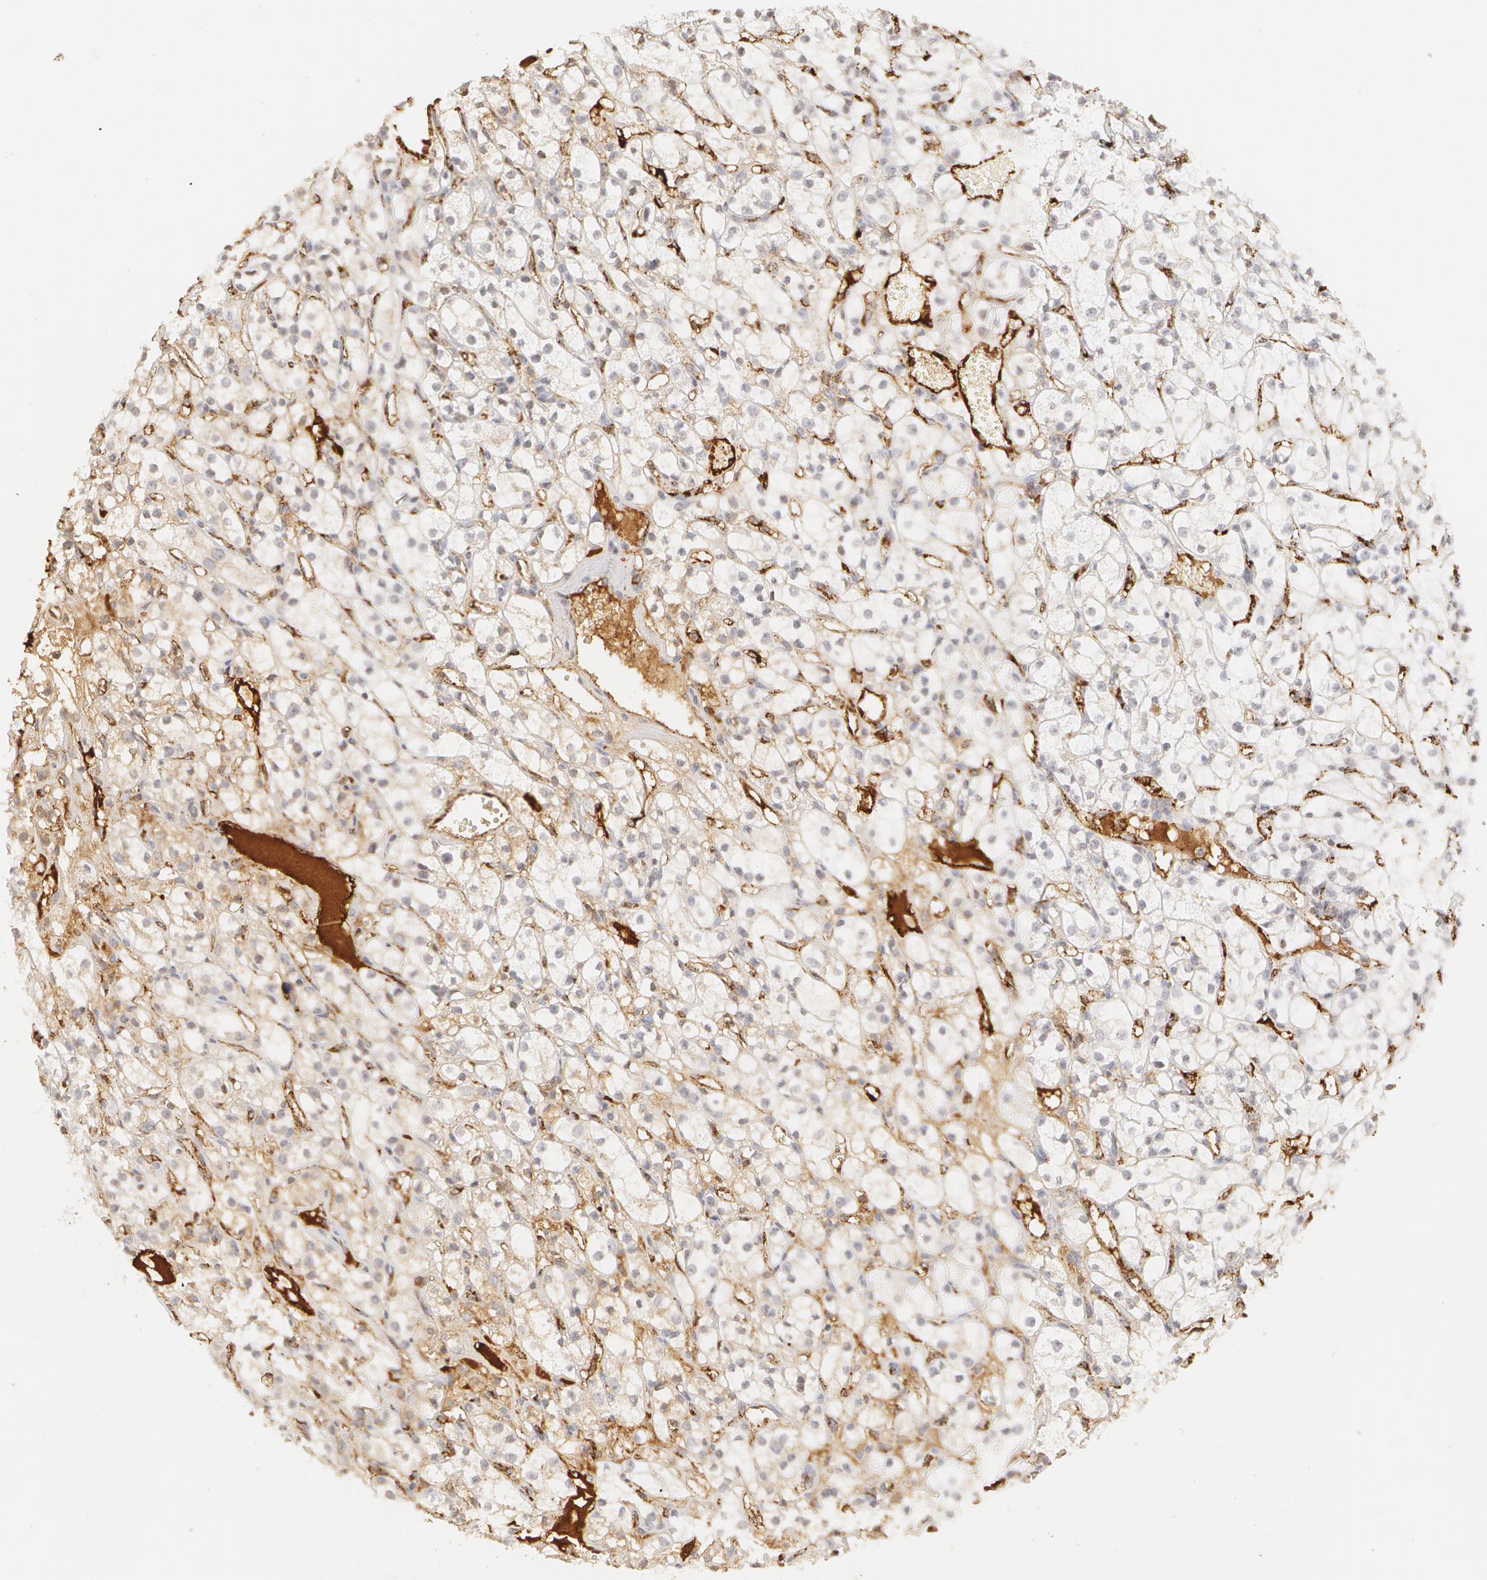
{"staining": {"intensity": "negative", "quantity": "none", "location": "none"}, "tissue": "renal cancer", "cell_type": "Tumor cells", "image_type": "cancer", "snomed": [{"axis": "morphology", "description": "Adenocarcinoma, NOS"}, {"axis": "topography", "description": "Kidney"}], "caption": "Immunohistochemistry (IHC) histopathology image of human renal cancer (adenocarcinoma) stained for a protein (brown), which displays no positivity in tumor cells.", "gene": "VWF", "patient": {"sex": "male", "age": 61}}